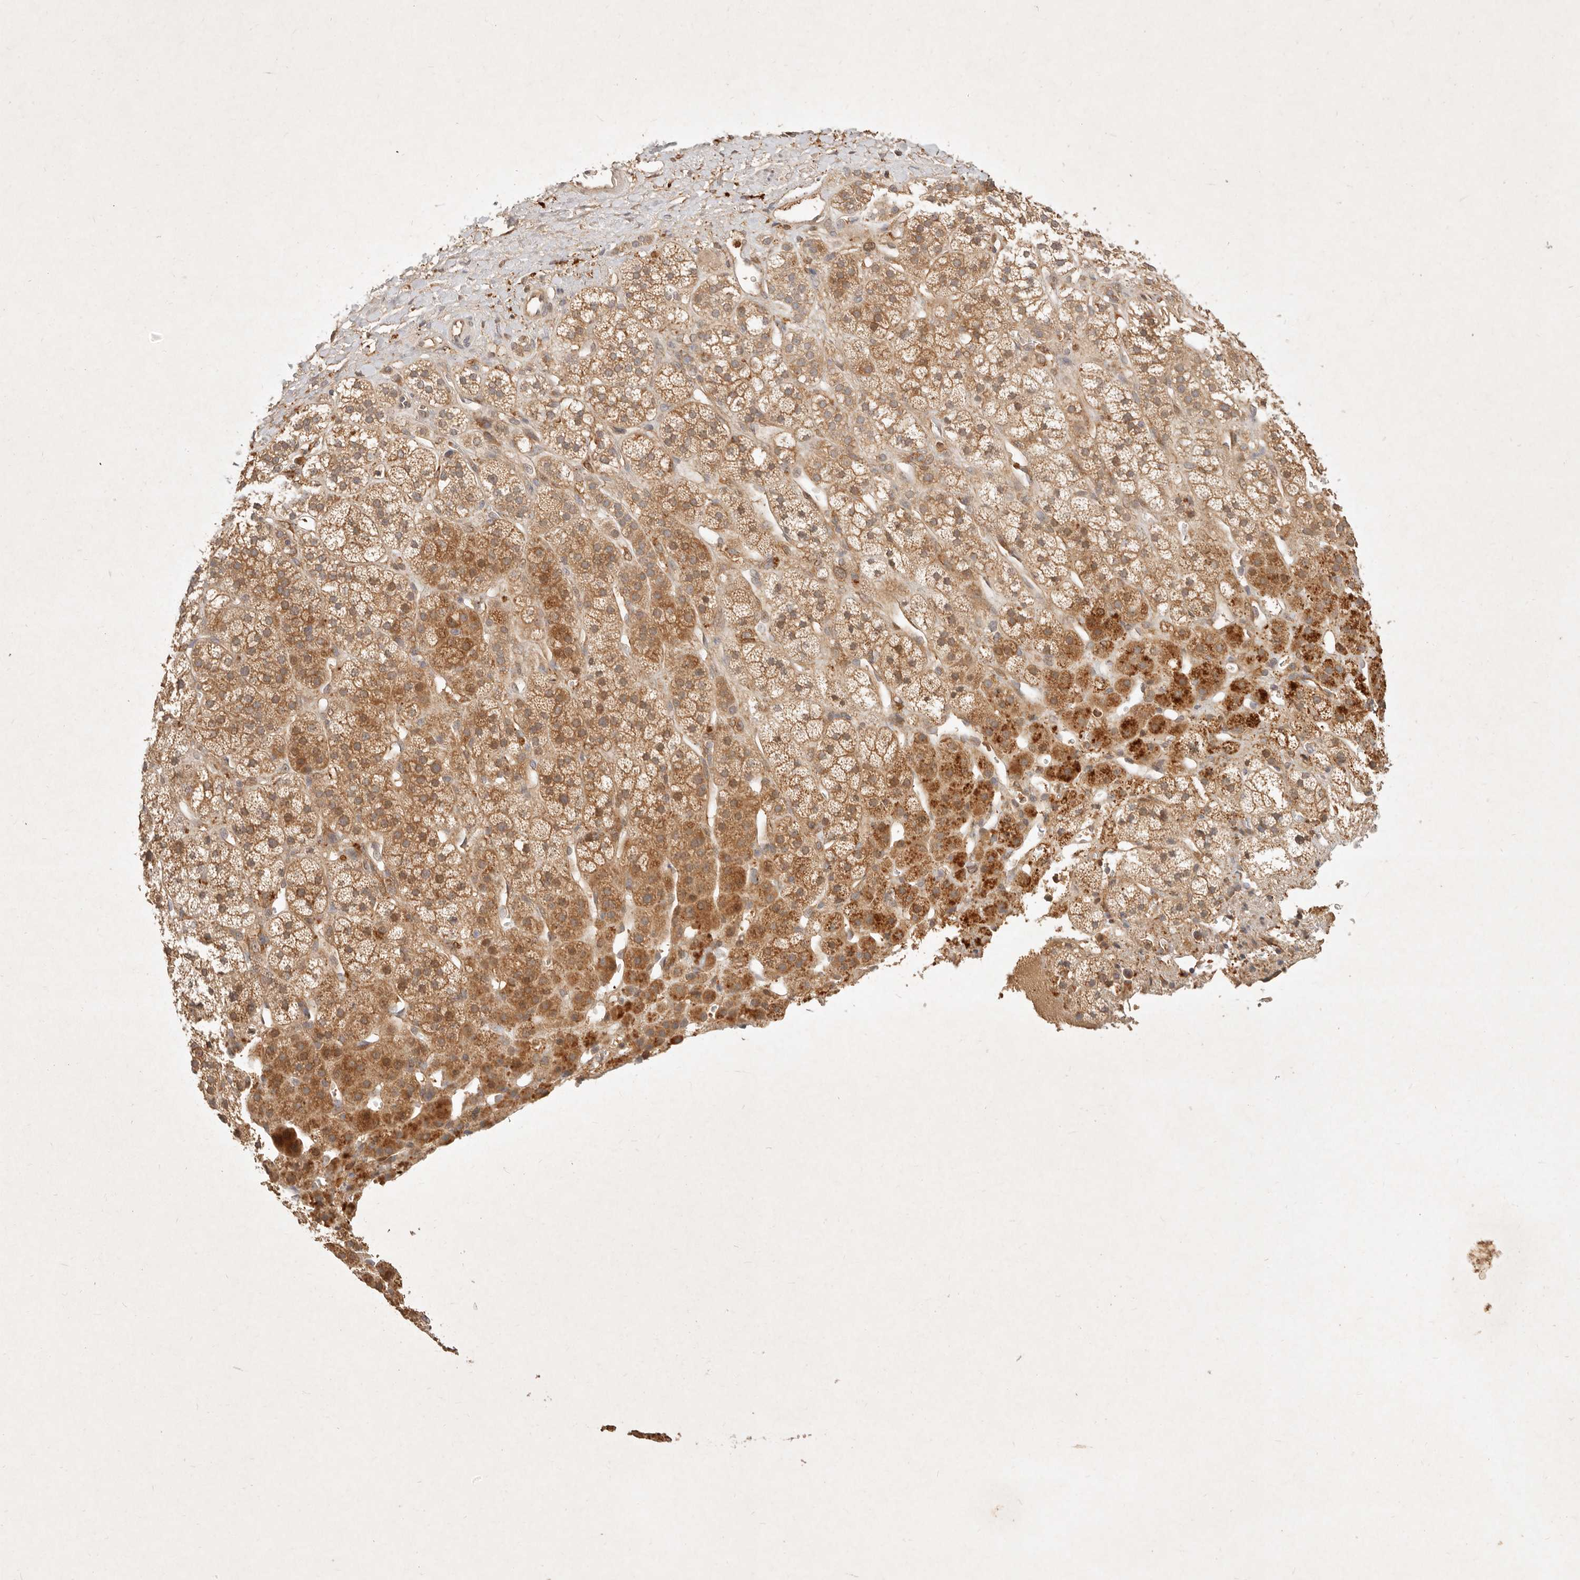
{"staining": {"intensity": "strong", "quantity": ">75%", "location": "cytoplasmic/membranous"}, "tissue": "adrenal gland", "cell_type": "Glandular cells", "image_type": "normal", "snomed": [{"axis": "morphology", "description": "Normal tissue, NOS"}, {"axis": "topography", "description": "Adrenal gland"}], "caption": "Adrenal gland stained with DAB immunohistochemistry displays high levels of strong cytoplasmic/membranous staining in approximately >75% of glandular cells.", "gene": "FREM2", "patient": {"sex": "male", "age": 56}}